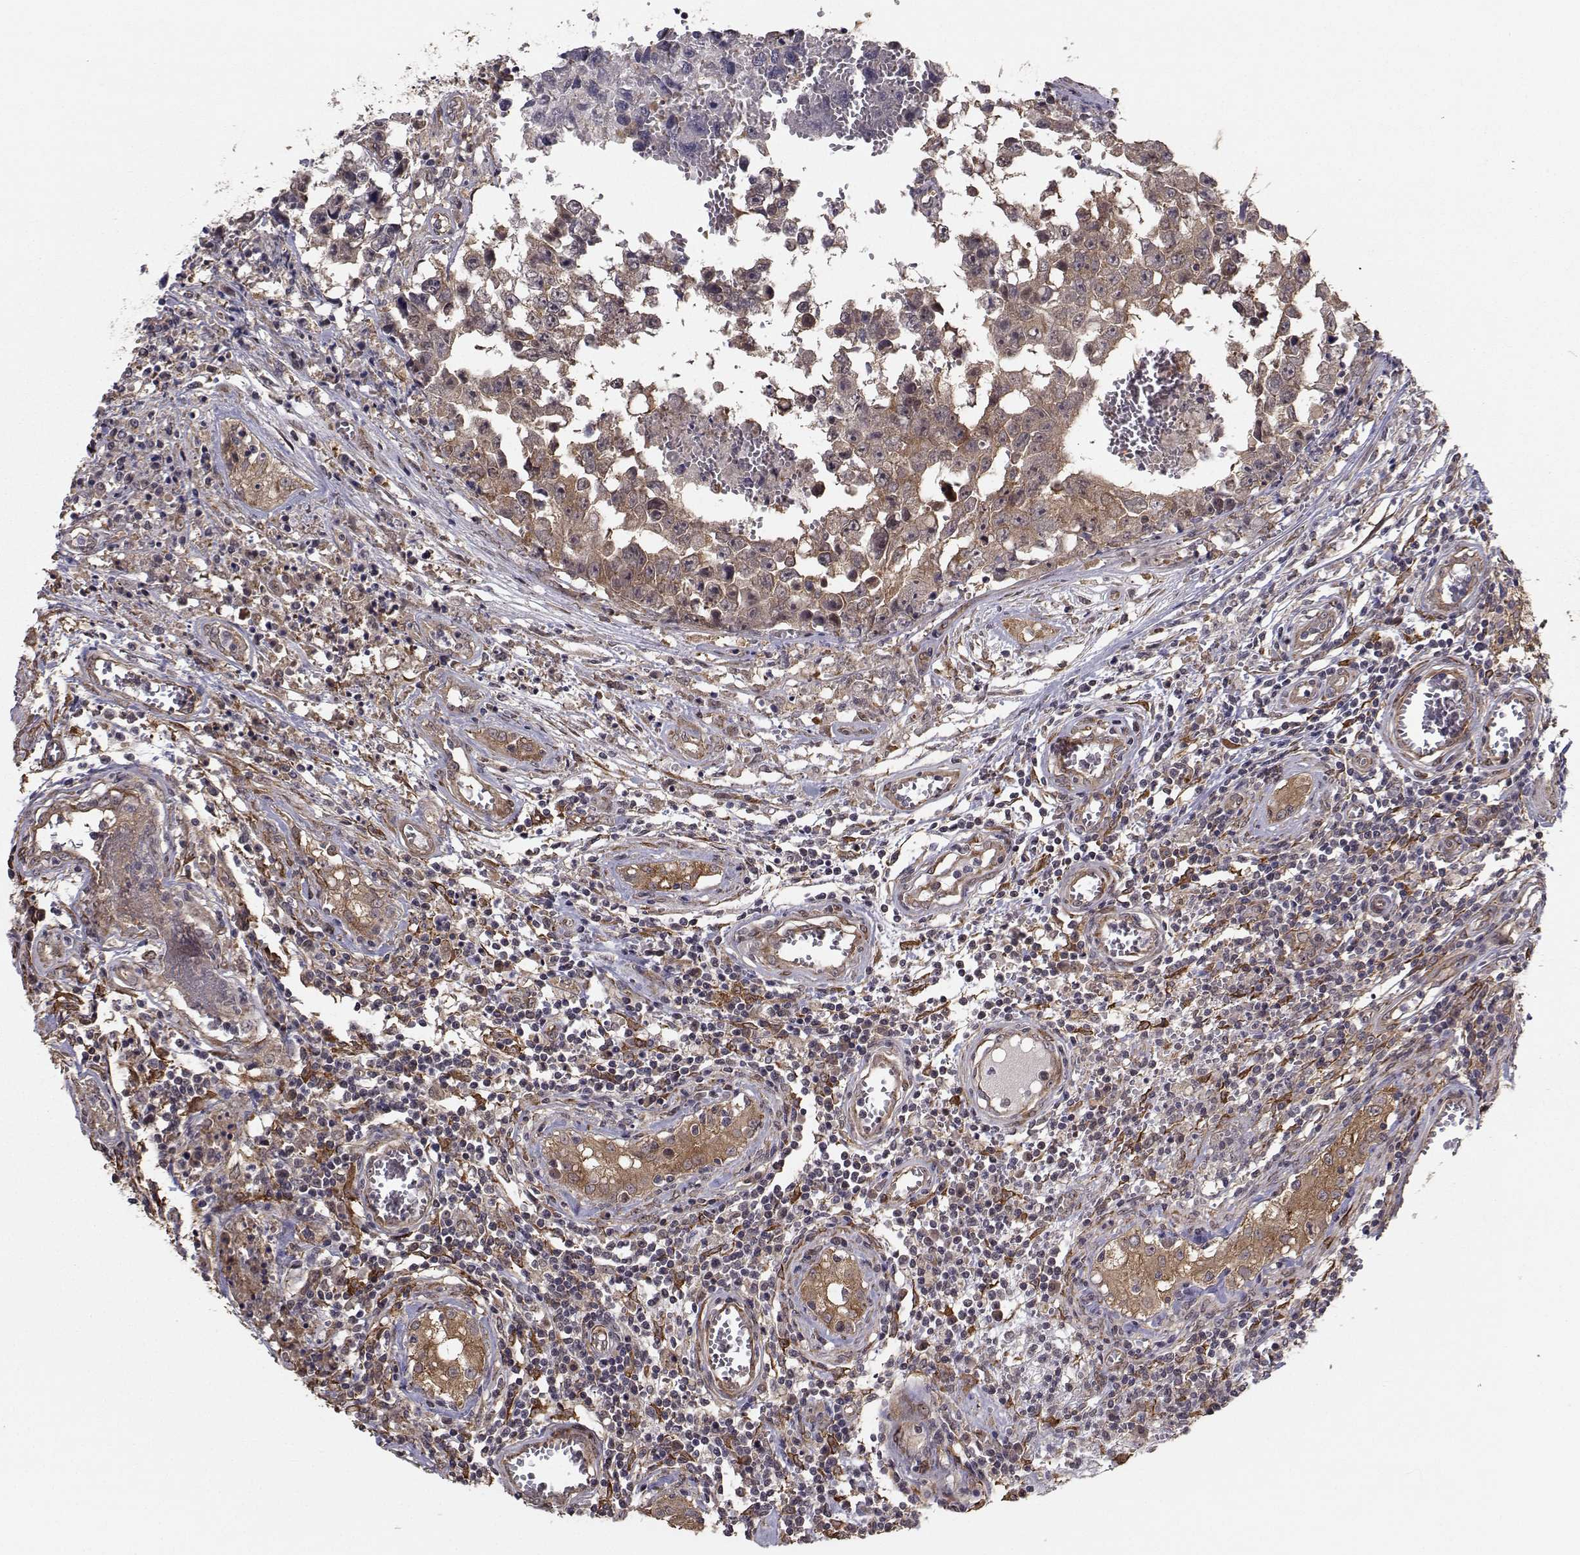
{"staining": {"intensity": "moderate", "quantity": ">75%", "location": "cytoplasmic/membranous"}, "tissue": "testis cancer", "cell_type": "Tumor cells", "image_type": "cancer", "snomed": [{"axis": "morphology", "description": "Carcinoma, Embryonal, NOS"}, {"axis": "topography", "description": "Testis"}], "caption": "The image displays immunohistochemical staining of embryonal carcinoma (testis). There is moderate cytoplasmic/membranous staining is present in about >75% of tumor cells.", "gene": "TRIP10", "patient": {"sex": "male", "age": 36}}